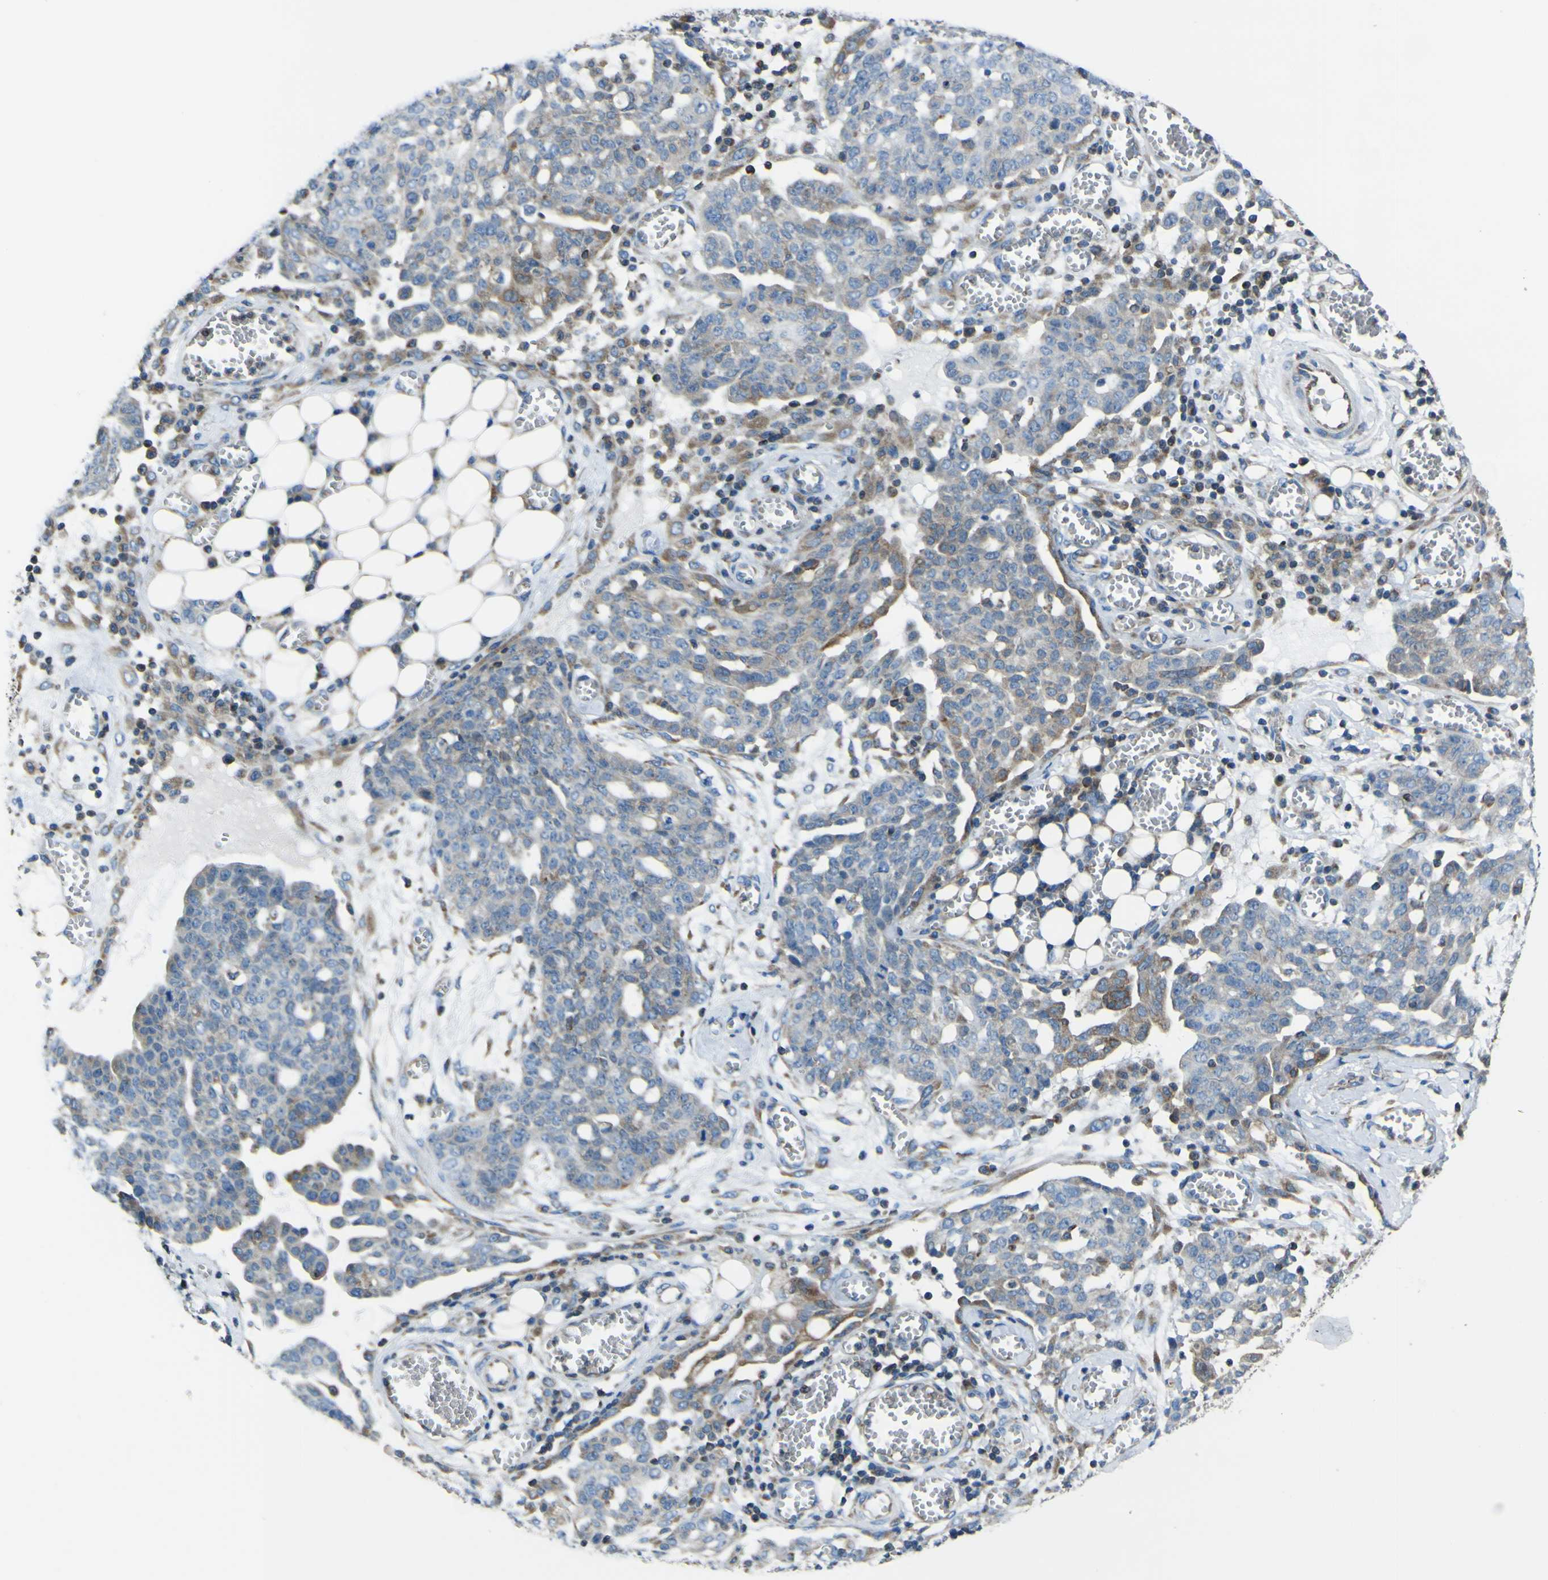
{"staining": {"intensity": "weak", "quantity": ">75%", "location": "cytoplasmic/membranous"}, "tissue": "ovarian cancer", "cell_type": "Tumor cells", "image_type": "cancer", "snomed": [{"axis": "morphology", "description": "Cystadenocarcinoma, serous, NOS"}, {"axis": "topography", "description": "Soft tissue"}, {"axis": "topography", "description": "Ovary"}], "caption": "IHC (DAB) staining of ovarian cancer (serous cystadenocarcinoma) exhibits weak cytoplasmic/membranous protein staining in about >75% of tumor cells. (Stains: DAB in brown, nuclei in blue, Microscopy: brightfield microscopy at high magnification).", "gene": "STIM1", "patient": {"sex": "female", "age": 57}}